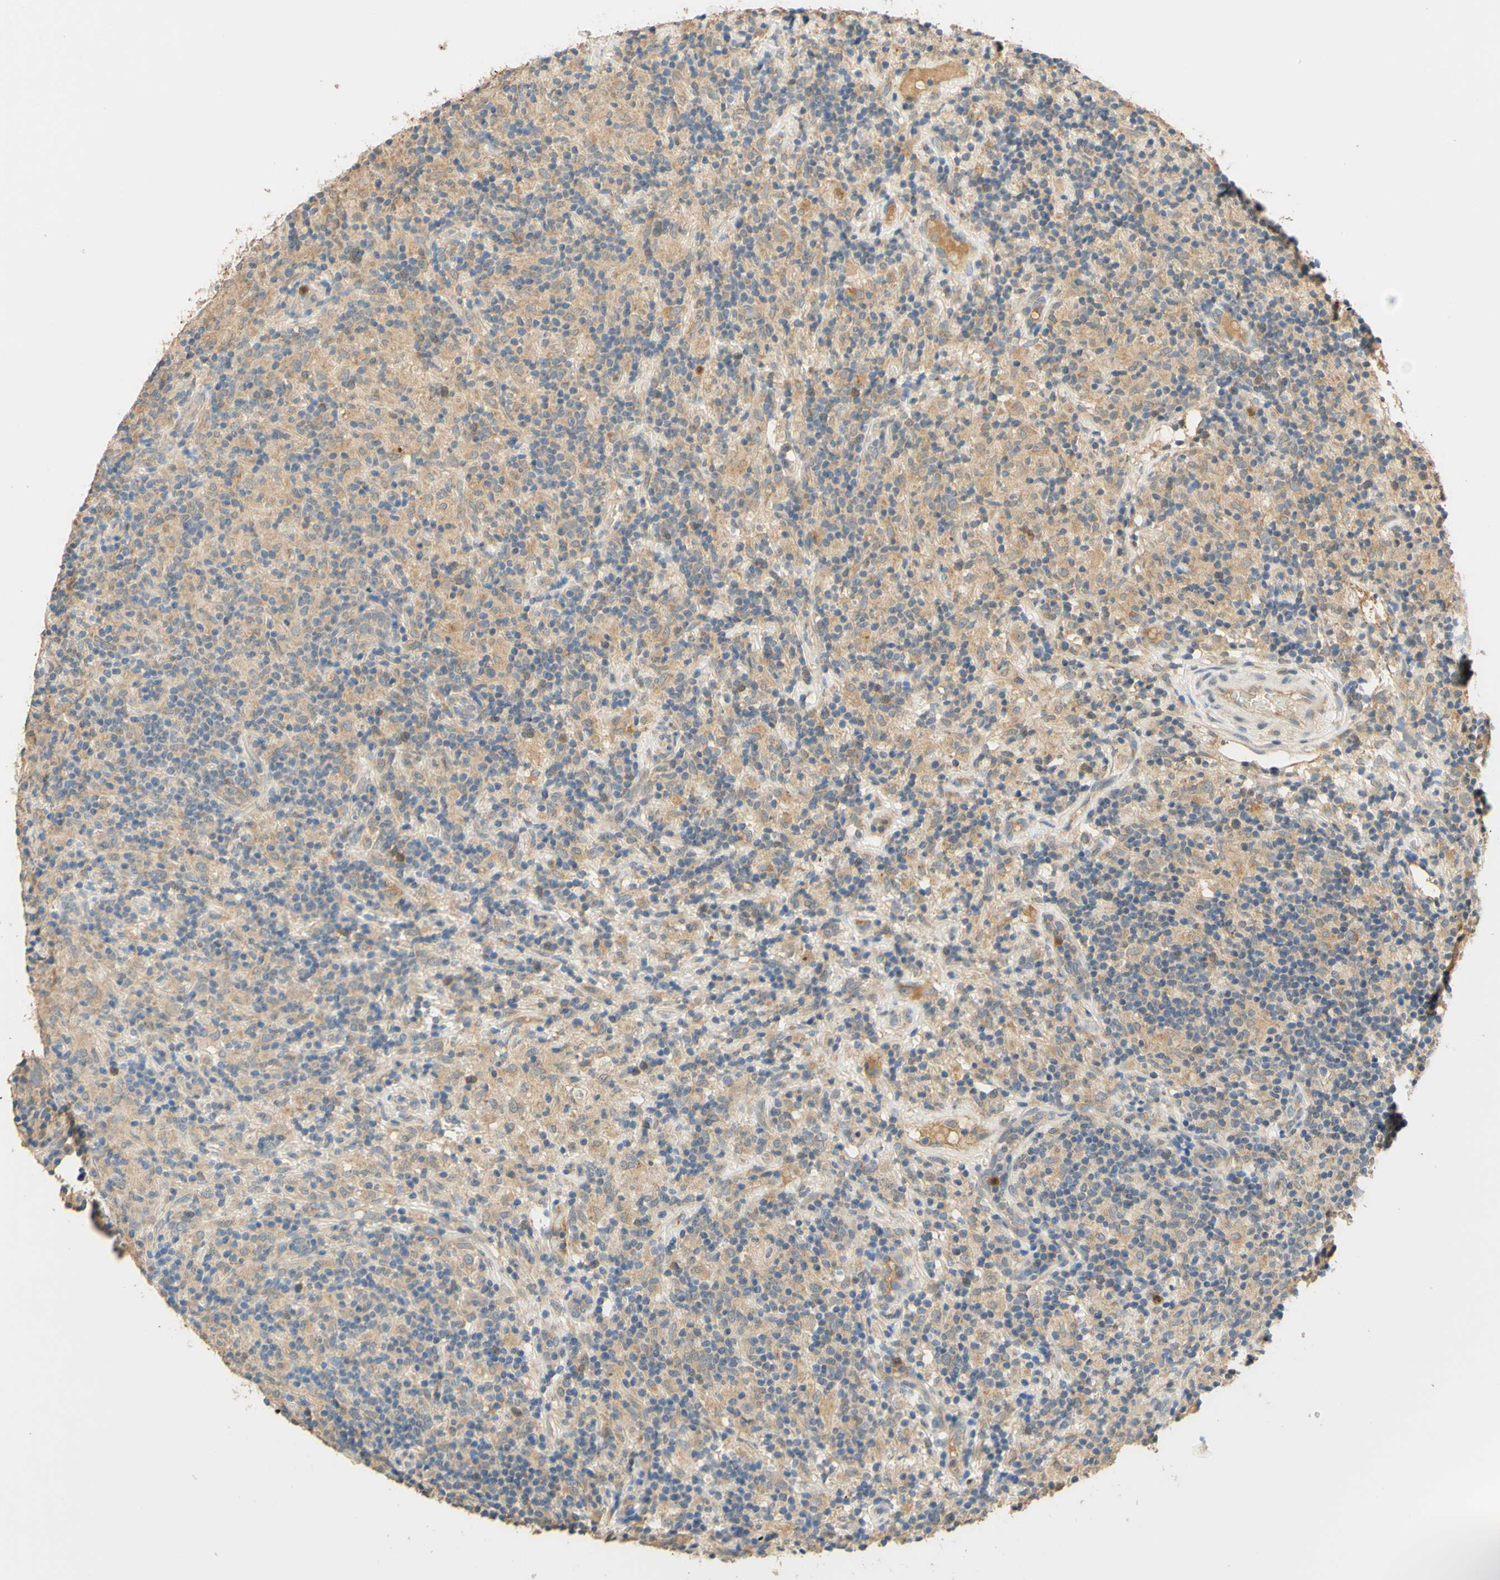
{"staining": {"intensity": "weak", "quantity": ">75%", "location": "cytoplasmic/membranous"}, "tissue": "lymphoma", "cell_type": "Tumor cells", "image_type": "cancer", "snomed": [{"axis": "morphology", "description": "Hodgkin's disease, NOS"}, {"axis": "topography", "description": "Lymph node"}], "caption": "Protein analysis of Hodgkin's disease tissue demonstrates weak cytoplasmic/membranous positivity in about >75% of tumor cells.", "gene": "ENTREP2", "patient": {"sex": "male", "age": 70}}